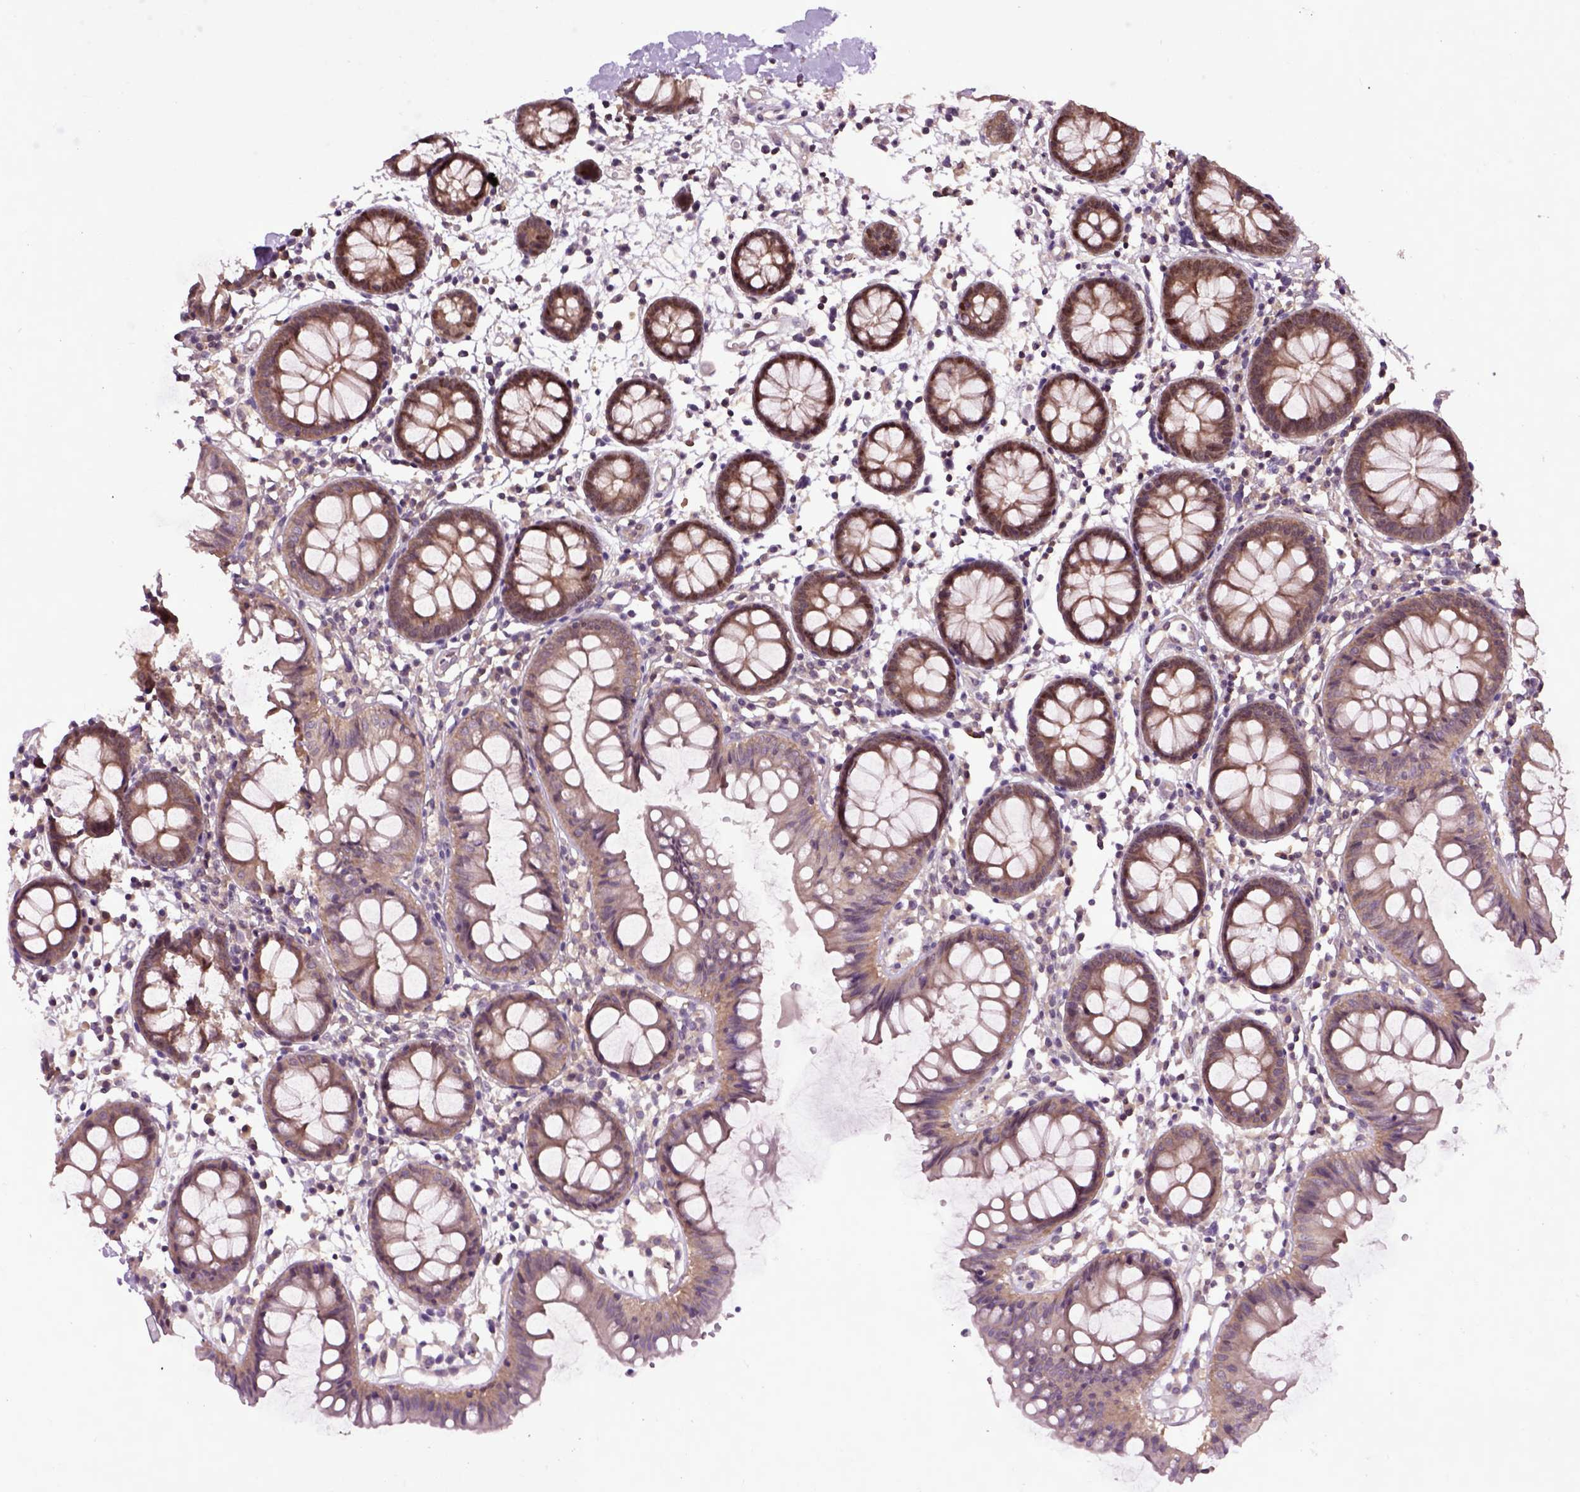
{"staining": {"intensity": "weak", "quantity": ">75%", "location": "cytoplasmic/membranous"}, "tissue": "colon", "cell_type": "Endothelial cells", "image_type": "normal", "snomed": [{"axis": "morphology", "description": "Normal tissue, NOS"}, {"axis": "topography", "description": "Colon"}], "caption": "This image shows normal colon stained with immunohistochemistry (IHC) to label a protein in brown. The cytoplasmic/membranous of endothelial cells show weak positivity for the protein. Nuclei are counter-stained blue.", "gene": "WDR48", "patient": {"sex": "female", "age": 84}}